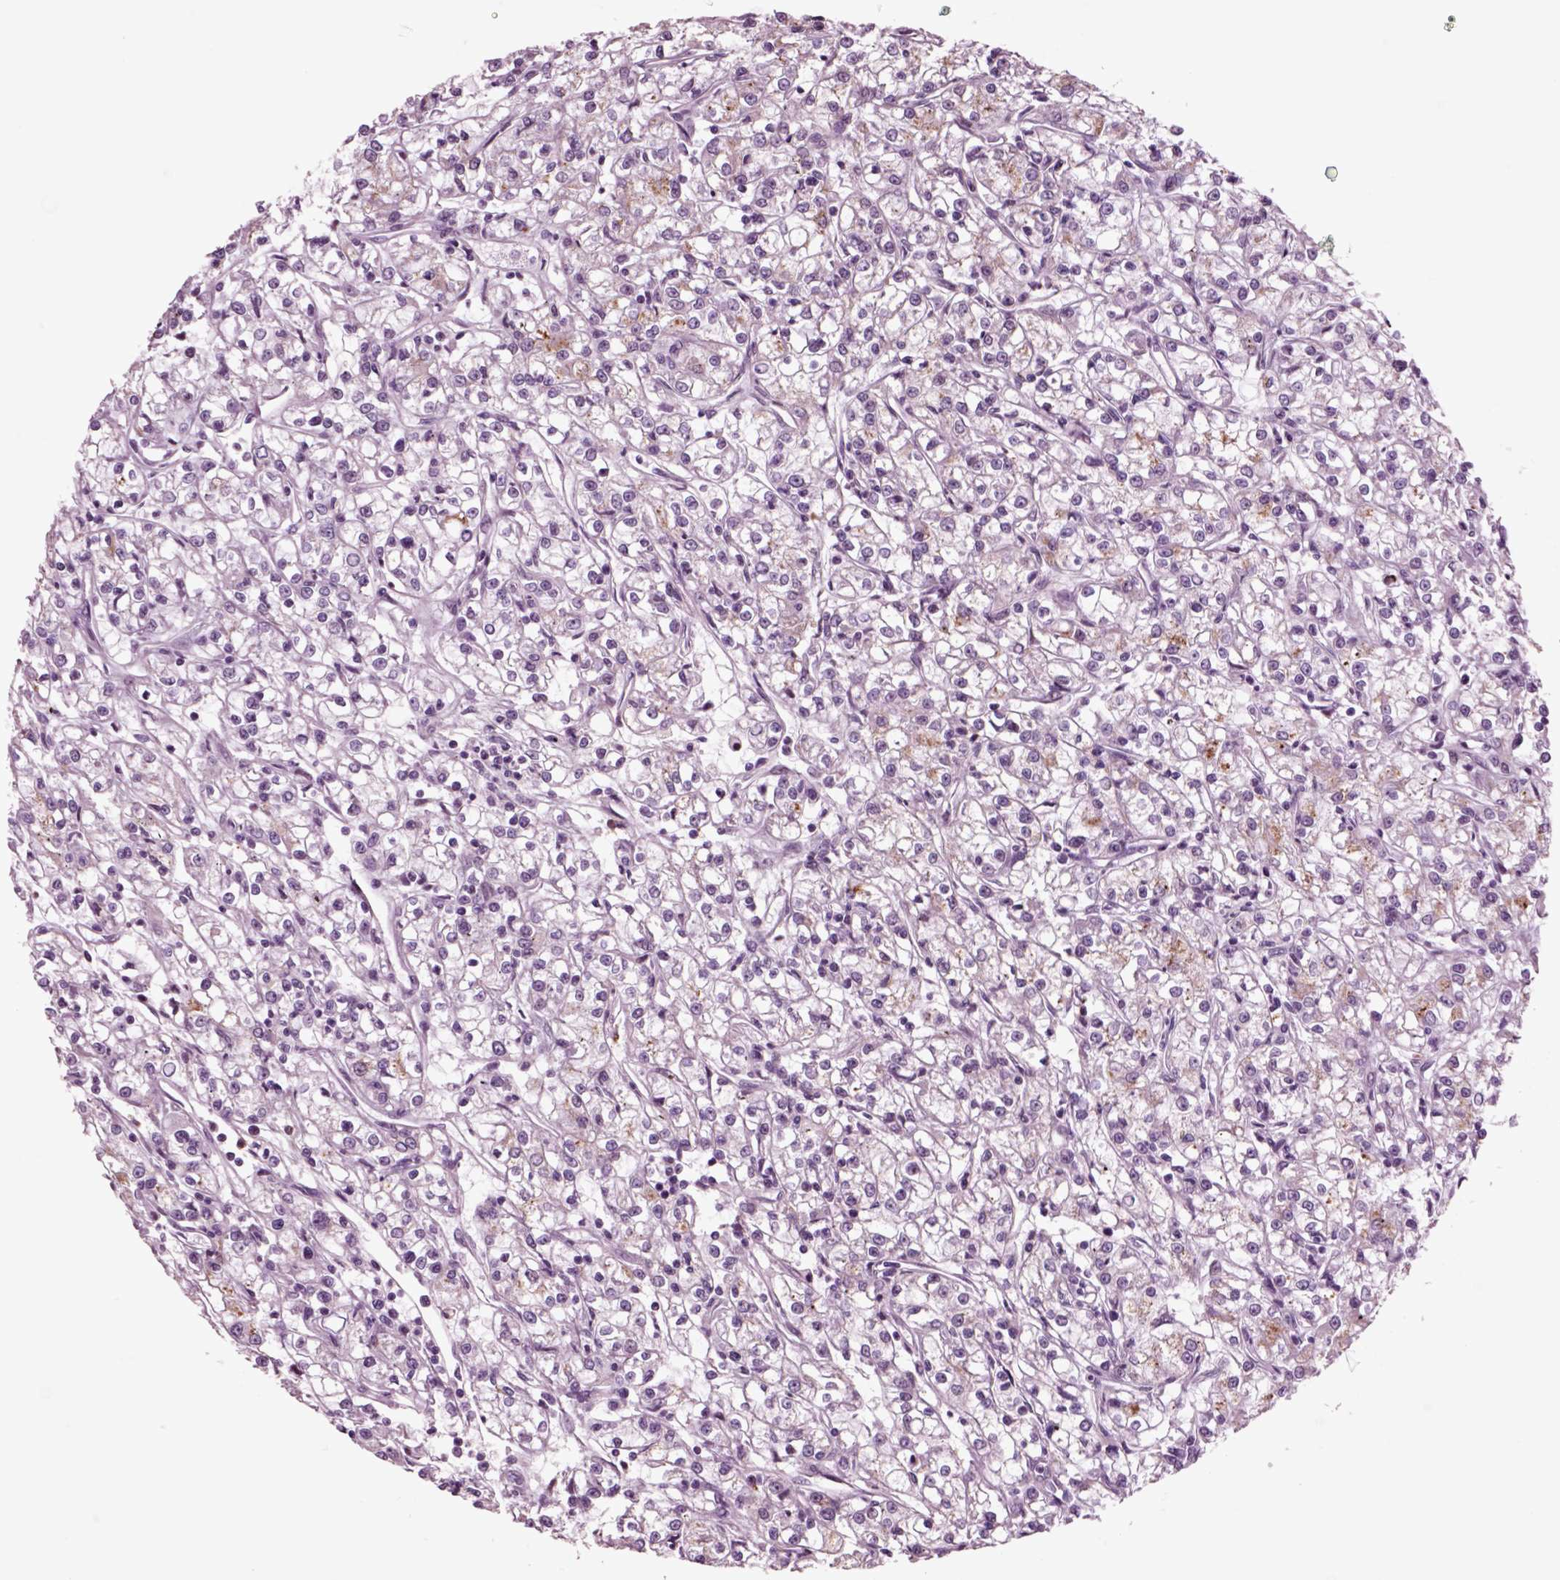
{"staining": {"intensity": "moderate", "quantity": "<25%", "location": "cytoplasmic/membranous"}, "tissue": "renal cancer", "cell_type": "Tumor cells", "image_type": "cancer", "snomed": [{"axis": "morphology", "description": "Adenocarcinoma, NOS"}, {"axis": "topography", "description": "Kidney"}], "caption": "Immunohistochemical staining of human renal cancer reveals low levels of moderate cytoplasmic/membranous expression in approximately <25% of tumor cells.", "gene": "CHGB", "patient": {"sex": "female", "age": 59}}